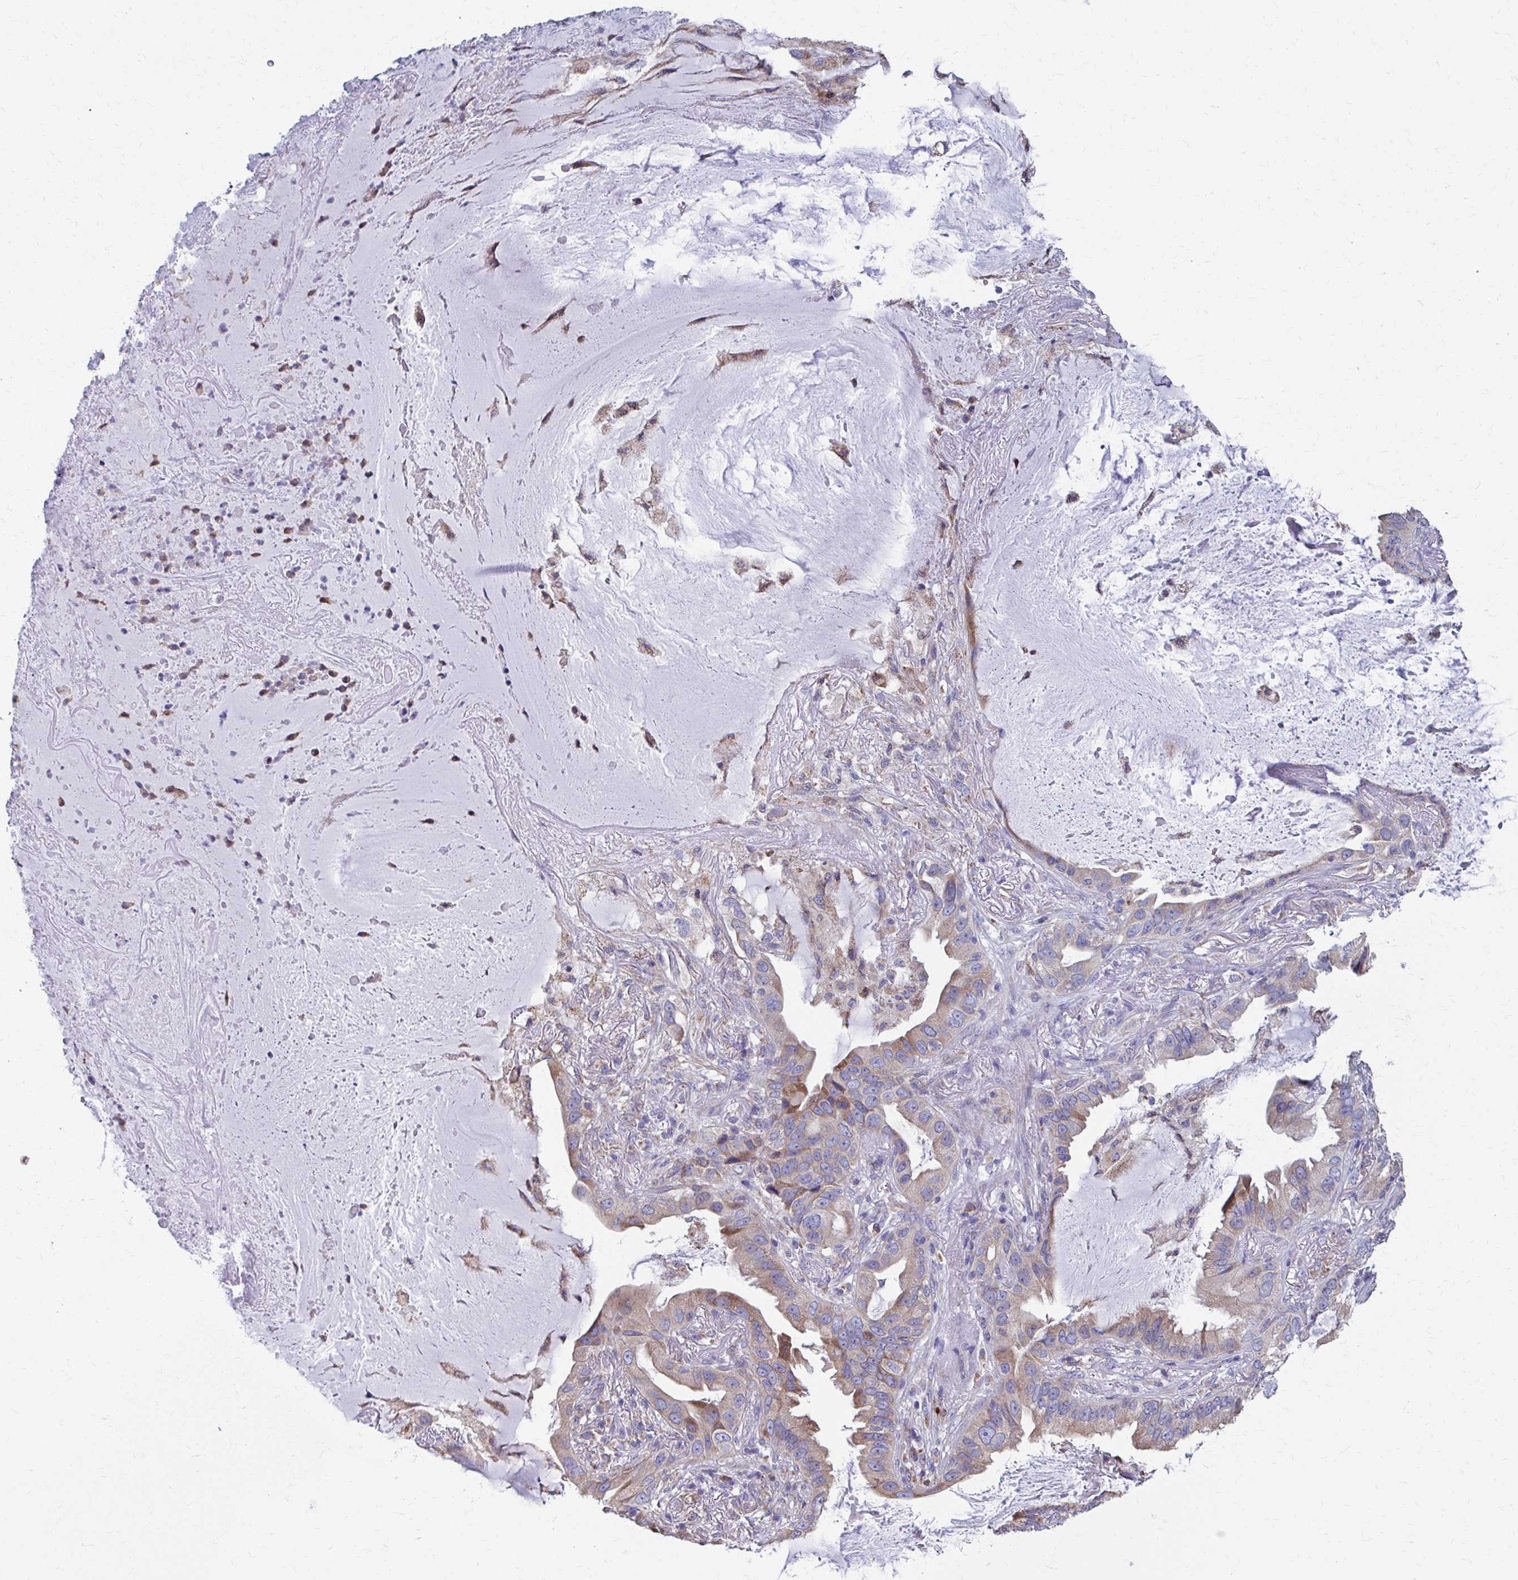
{"staining": {"intensity": "weak", "quantity": ">75%", "location": "cytoplasmic/membranous"}, "tissue": "lung cancer", "cell_type": "Tumor cells", "image_type": "cancer", "snomed": [{"axis": "morphology", "description": "Adenocarcinoma, NOS"}, {"axis": "topography", "description": "Lung"}], "caption": "Human lung cancer stained with a protein marker shows weak staining in tumor cells.", "gene": "FKBP2", "patient": {"sex": "female", "age": 69}}